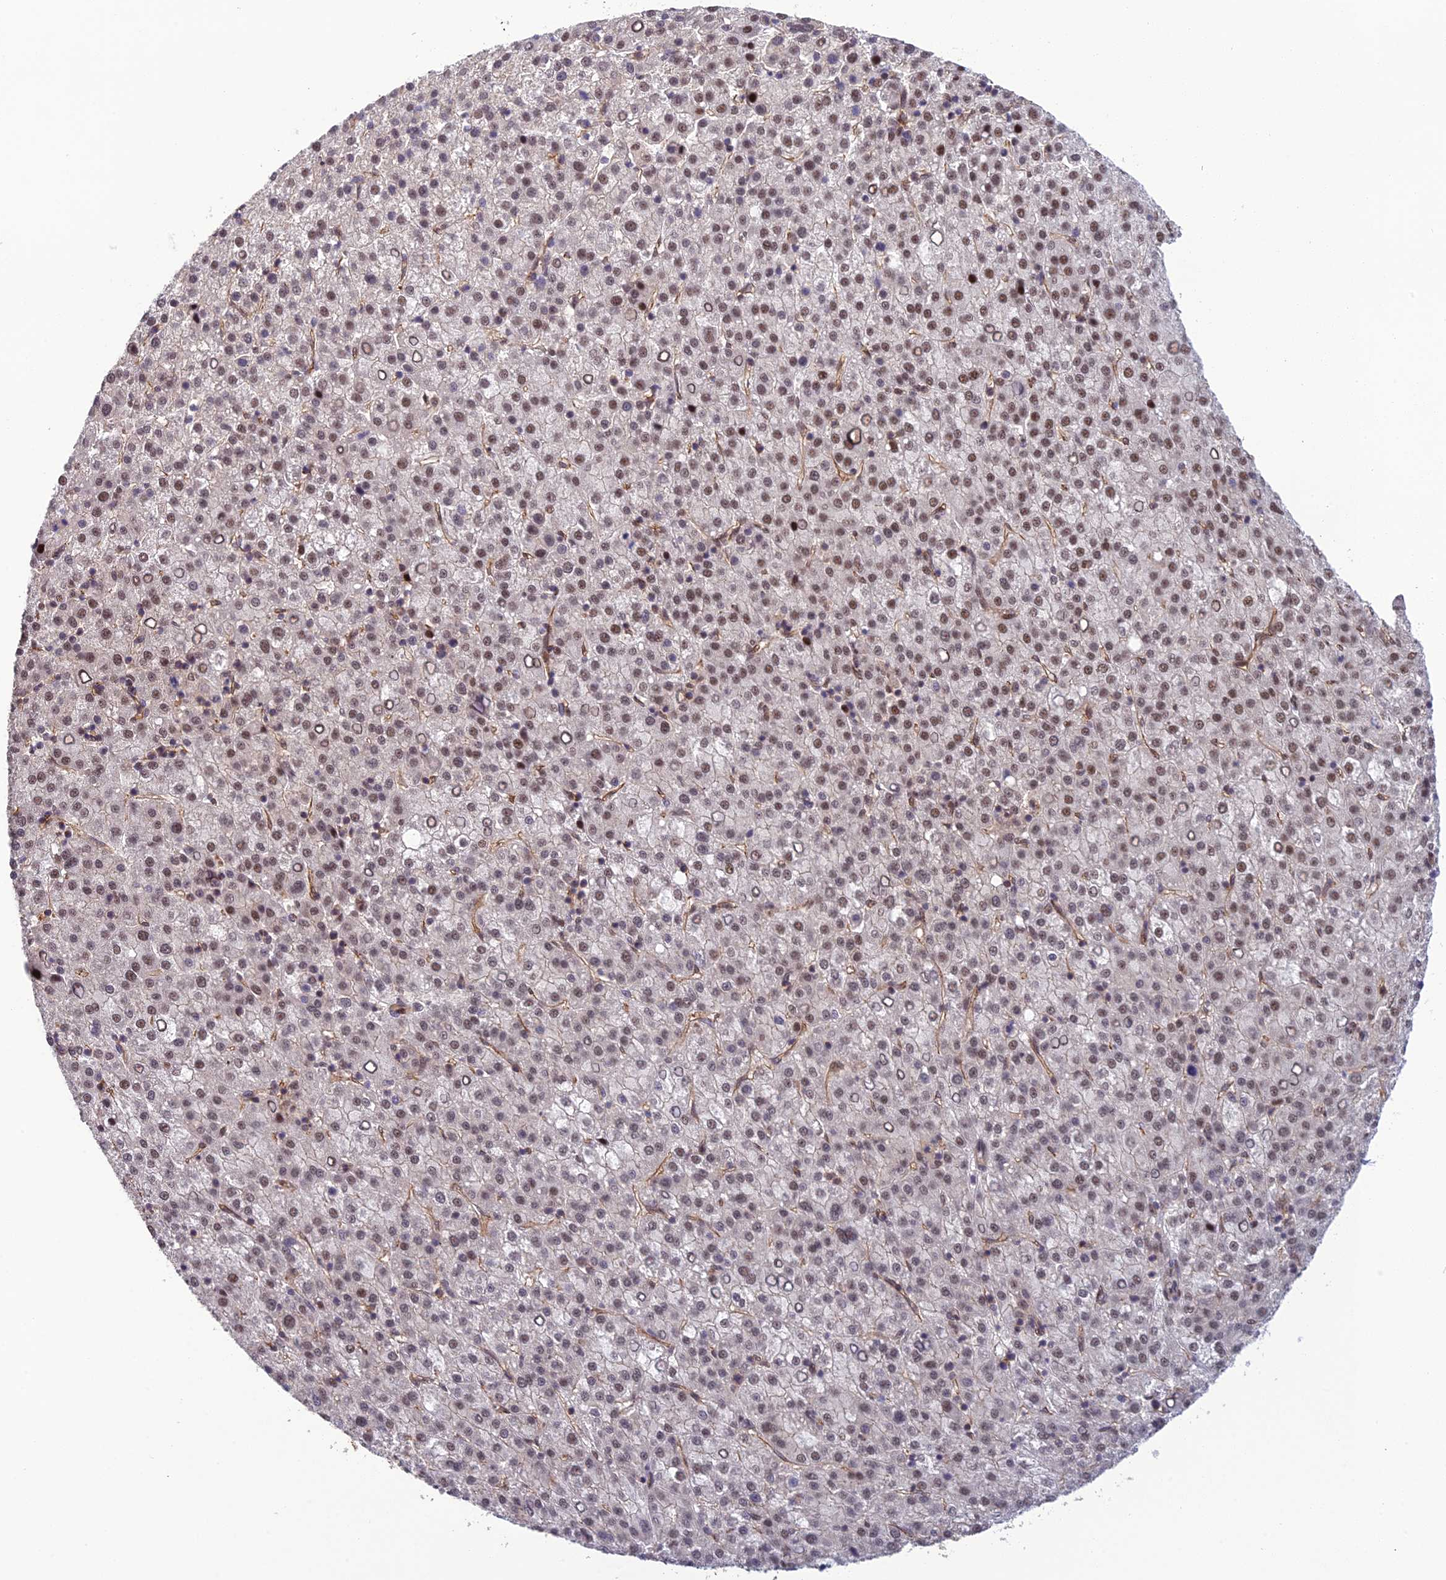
{"staining": {"intensity": "weak", "quantity": "25%-75%", "location": "nuclear"}, "tissue": "liver cancer", "cell_type": "Tumor cells", "image_type": "cancer", "snomed": [{"axis": "morphology", "description": "Carcinoma, Hepatocellular, NOS"}, {"axis": "topography", "description": "Liver"}], "caption": "Human liver cancer stained for a protein (brown) displays weak nuclear positive expression in about 25%-75% of tumor cells.", "gene": "RANBP3", "patient": {"sex": "female", "age": 58}}